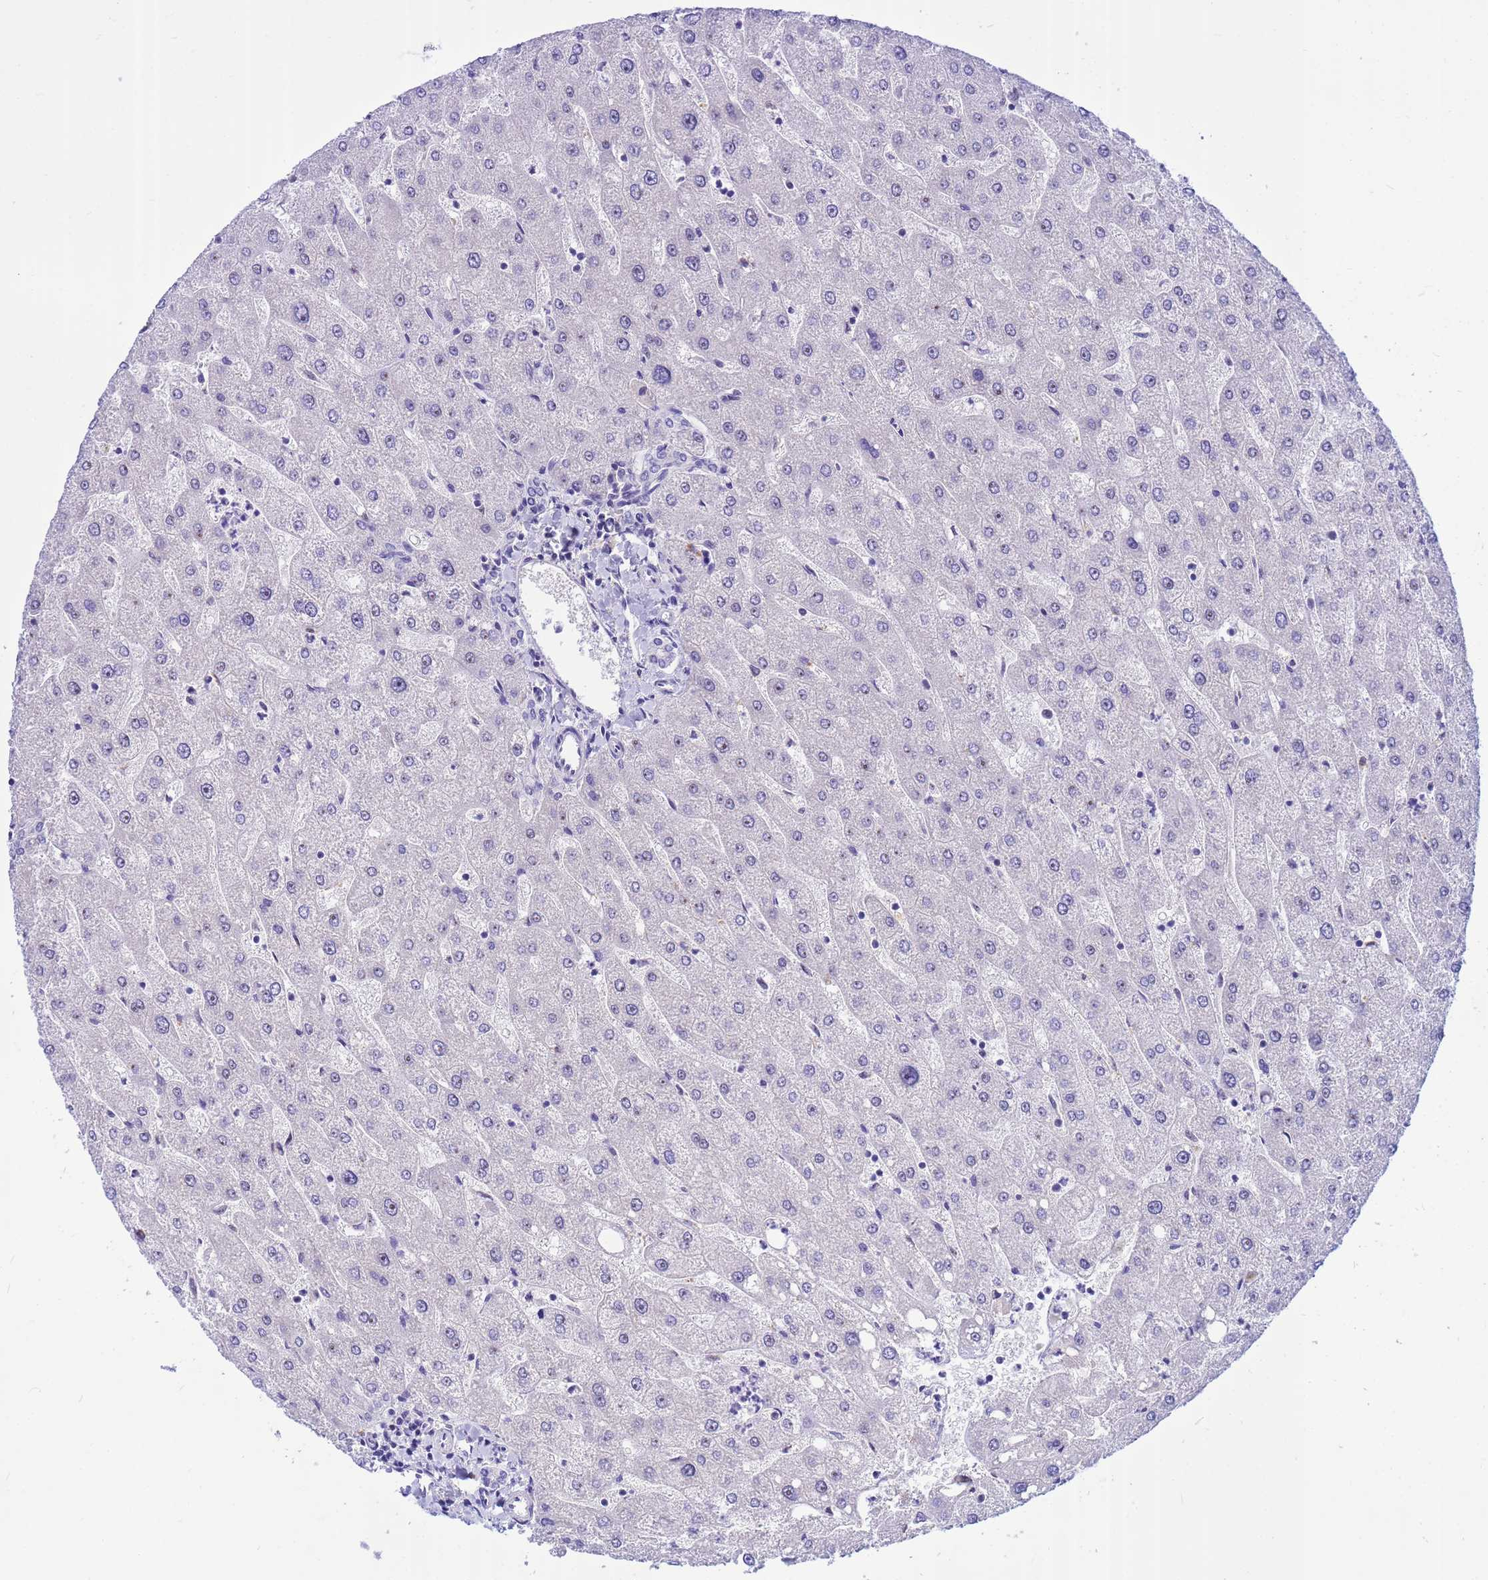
{"staining": {"intensity": "negative", "quantity": "none", "location": "none"}, "tissue": "liver", "cell_type": "Cholangiocytes", "image_type": "normal", "snomed": [{"axis": "morphology", "description": "Normal tissue, NOS"}, {"axis": "topography", "description": "Liver"}], "caption": "Protein analysis of unremarkable liver demonstrates no significant positivity in cholangiocytes. (Brightfield microscopy of DAB (3,3'-diaminobenzidine) immunohistochemistry at high magnification).", "gene": "DMRTC2", "patient": {"sex": "male", "age": 67}}